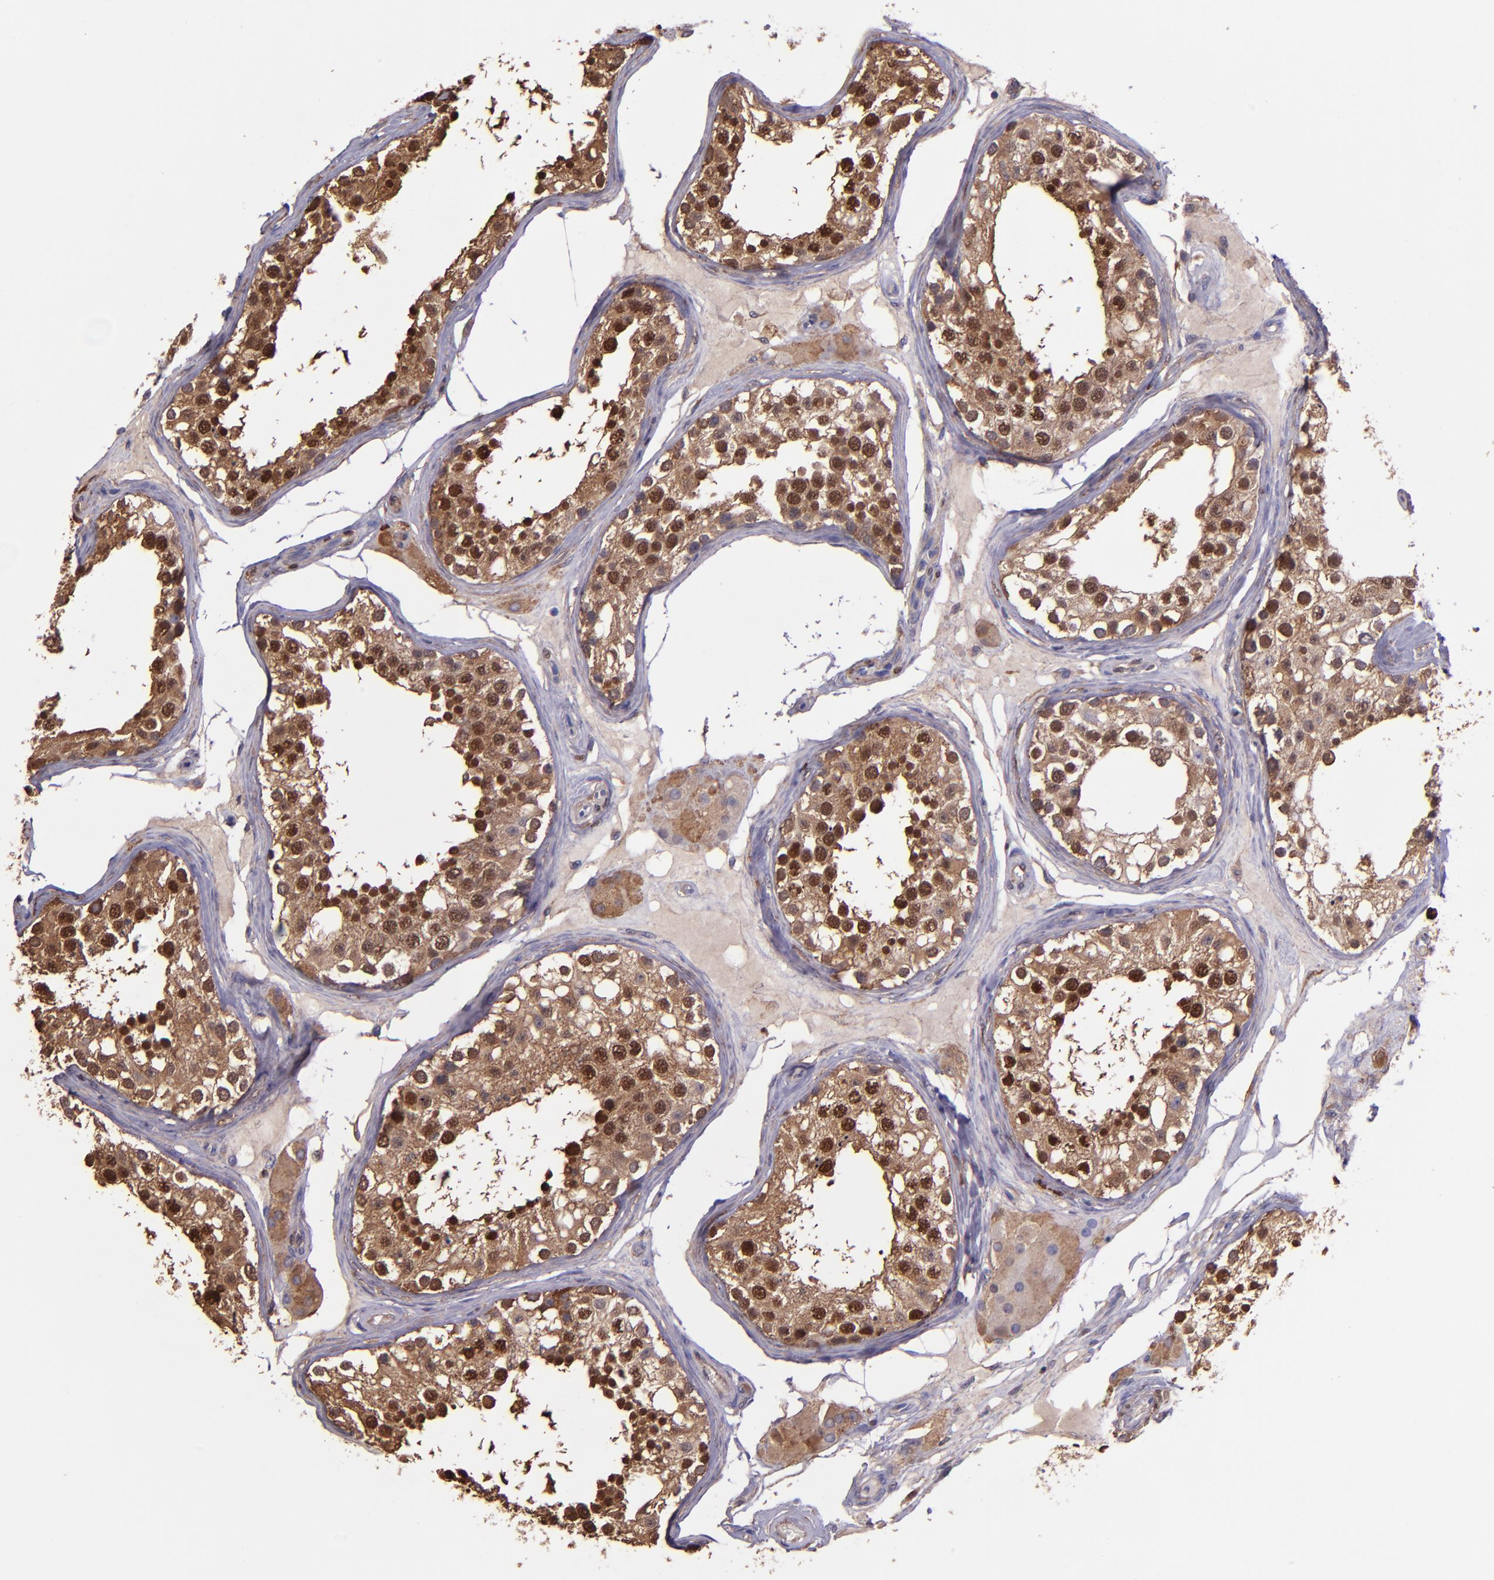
{"staining": {"intensity": "strong", "quantity": ">75%", "location": "cytoplasmic/membranous,nuclear"}, "tissue": "testis", "cell_type": "Cells in seminiferous ducts", "image_type": "normal", "snomed": [{"axis": "morphology", "description": "Normal tissue, NOS"}, {"axis": "topography", "description": "Testis"}], "caption": "Strong cytoplasmic/membranous,nuclear staining is seen in about >75% of cells in seminiferous ducts in unremarkable testis.", "gene": "WASH6P", "patient": {"sex": "male", "age": 68}}